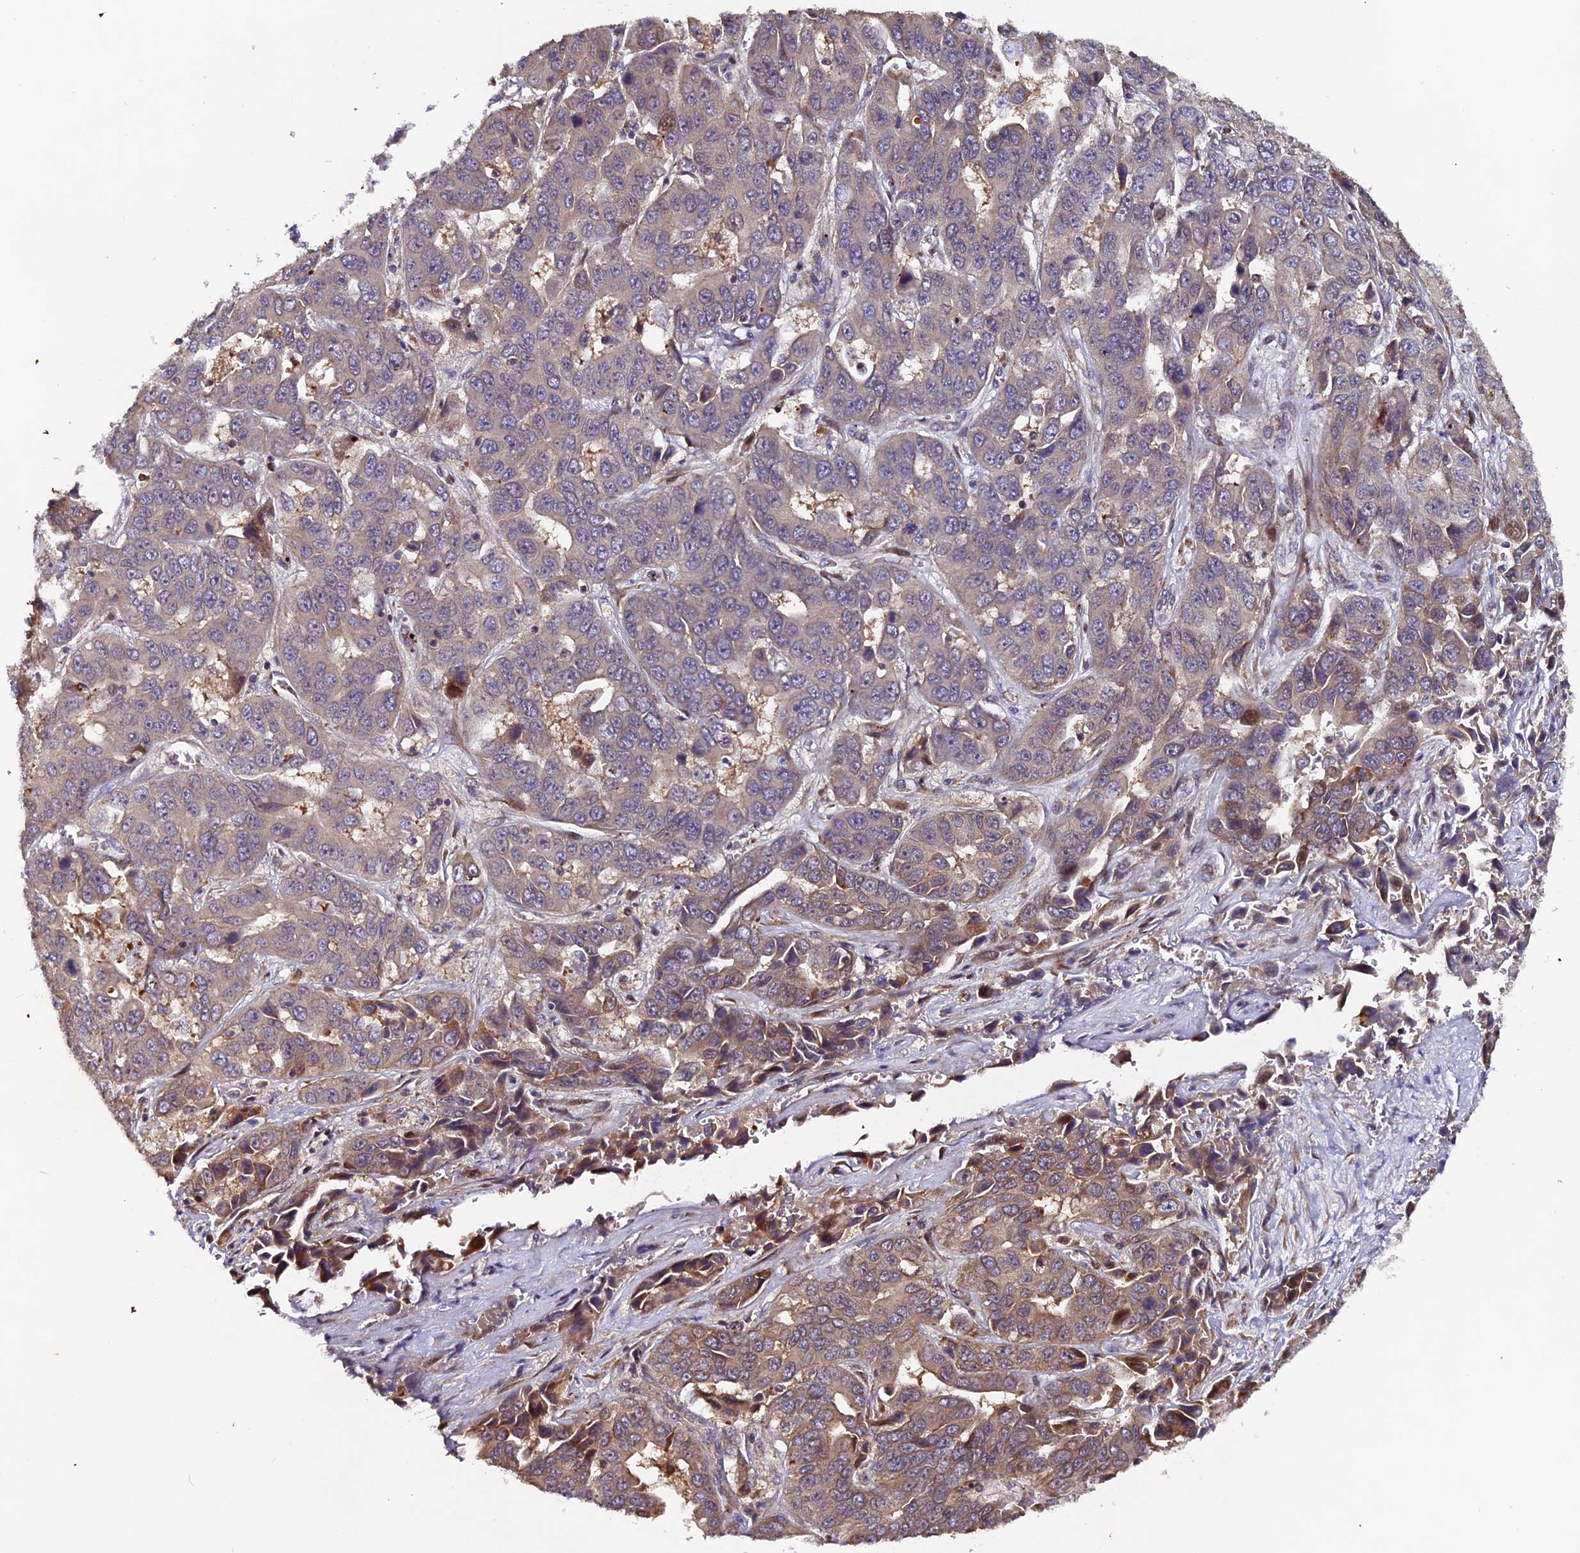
{"staining": {"intensity": "moderate", "quantity": "25%-75%", "location": "cytoplasmic/membranous"}, "tissue": "liver cancer", "cell_type": "Tumor cells", "image_type": "cancer", "snomed": [{"axis": "morphology", "description": "Cholangiocarcinoma"}, {"axis": "topography", "description": "Liver"}], "caption": "Tumor cells show moderate cytoplasmic/membranous expression in about 25%-75% of cells in cholangiocarcinoma (liver). (Brightfield microscopy of DAB IHC at high magnification).", "gene": "RAB28", "patient": {"sex": "female", "age": 52}}